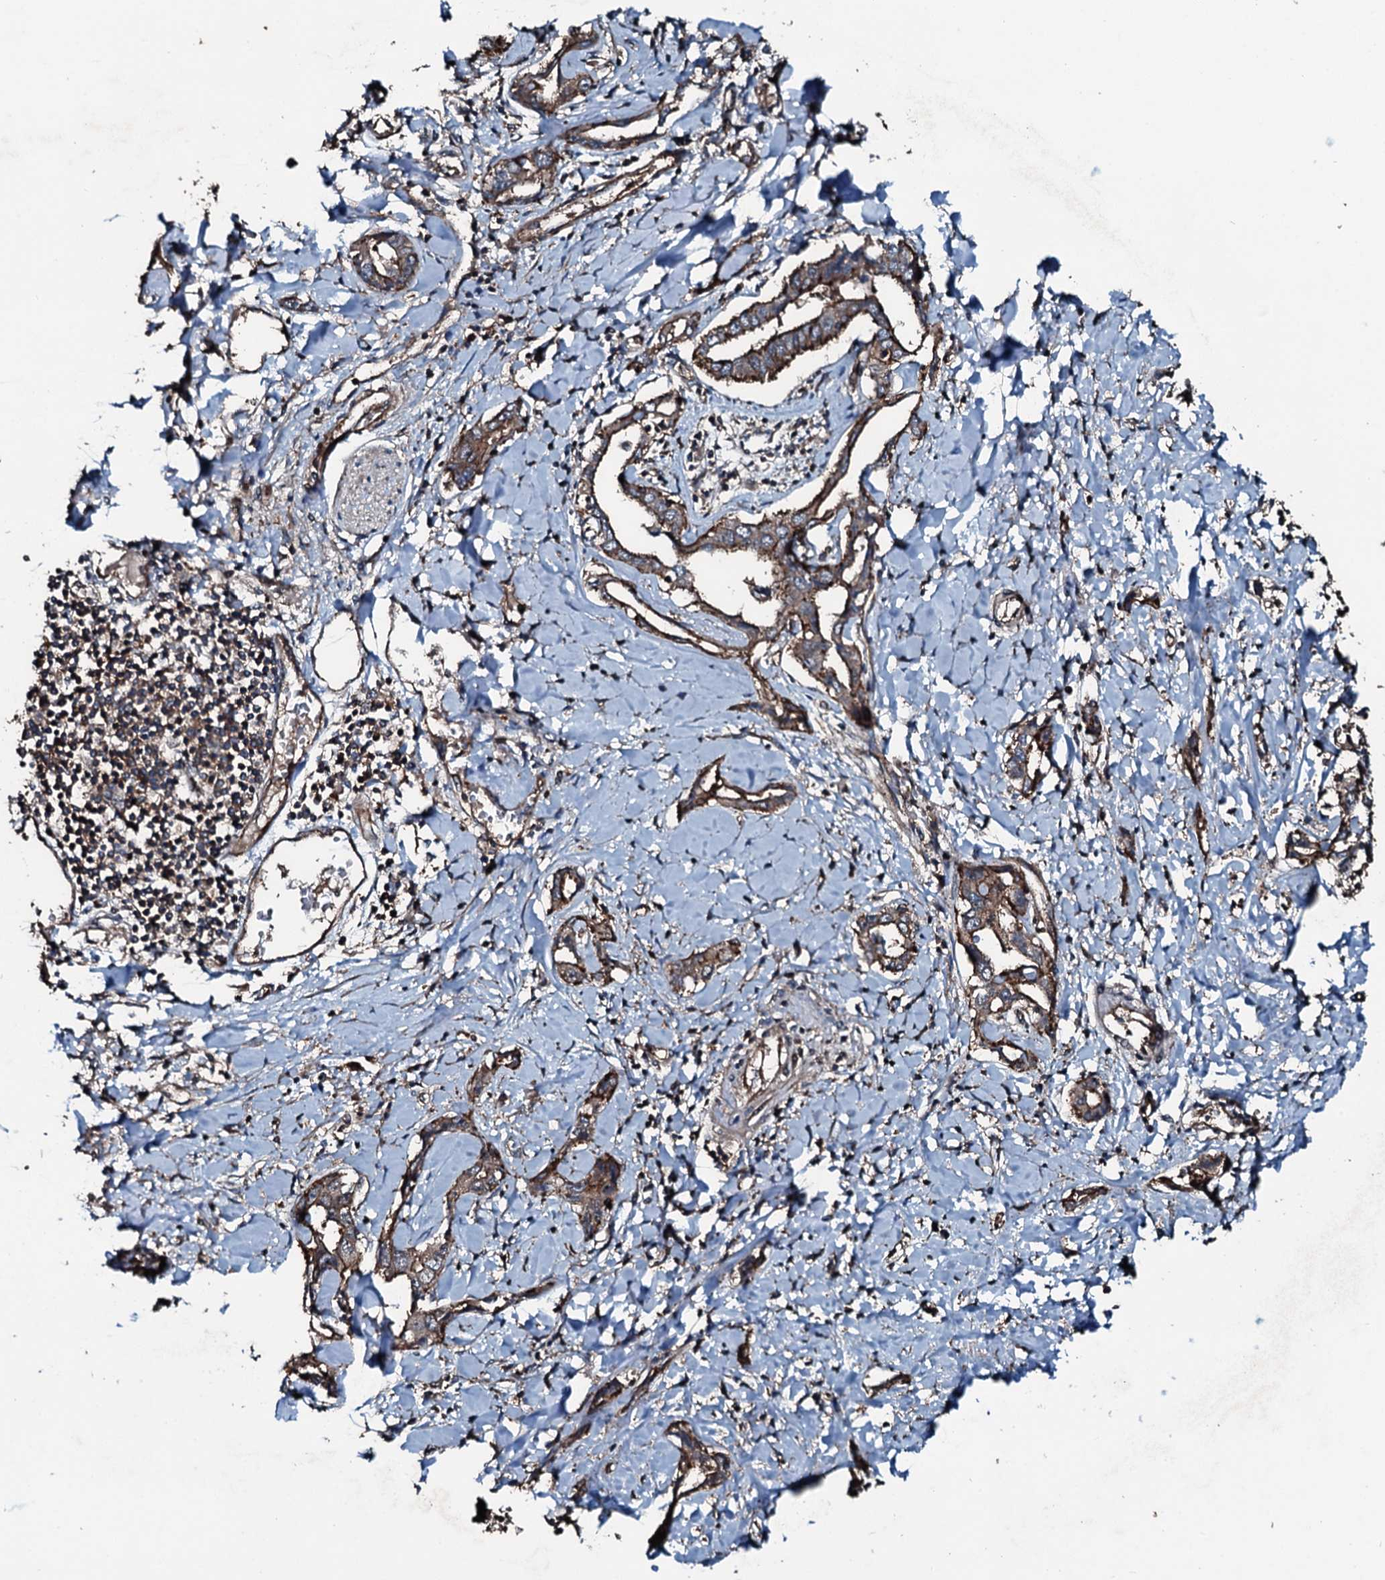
{"staining": {"intensity": "moderate", "quantity": ">75%", "location": "cytoplasmic/membranous"}, "tissue": "liver cancer", "cell_type": "Tumor cells", "image_type": "cancer", "snomed": [{"axis": "morphology", "description": "Cholangiocarcinoma"}, {"axis": "topography", "description": "Liver"}], "caption": "This is a micrograph of immunohistochemistry (IHC) staining of liver cholangiocarcinoma, which shows moderate positivity in the cytoplasmic/membranous of tumor cells.", "gene": "SLC25A38", "patient": {"sex": "male", "age": 59}}